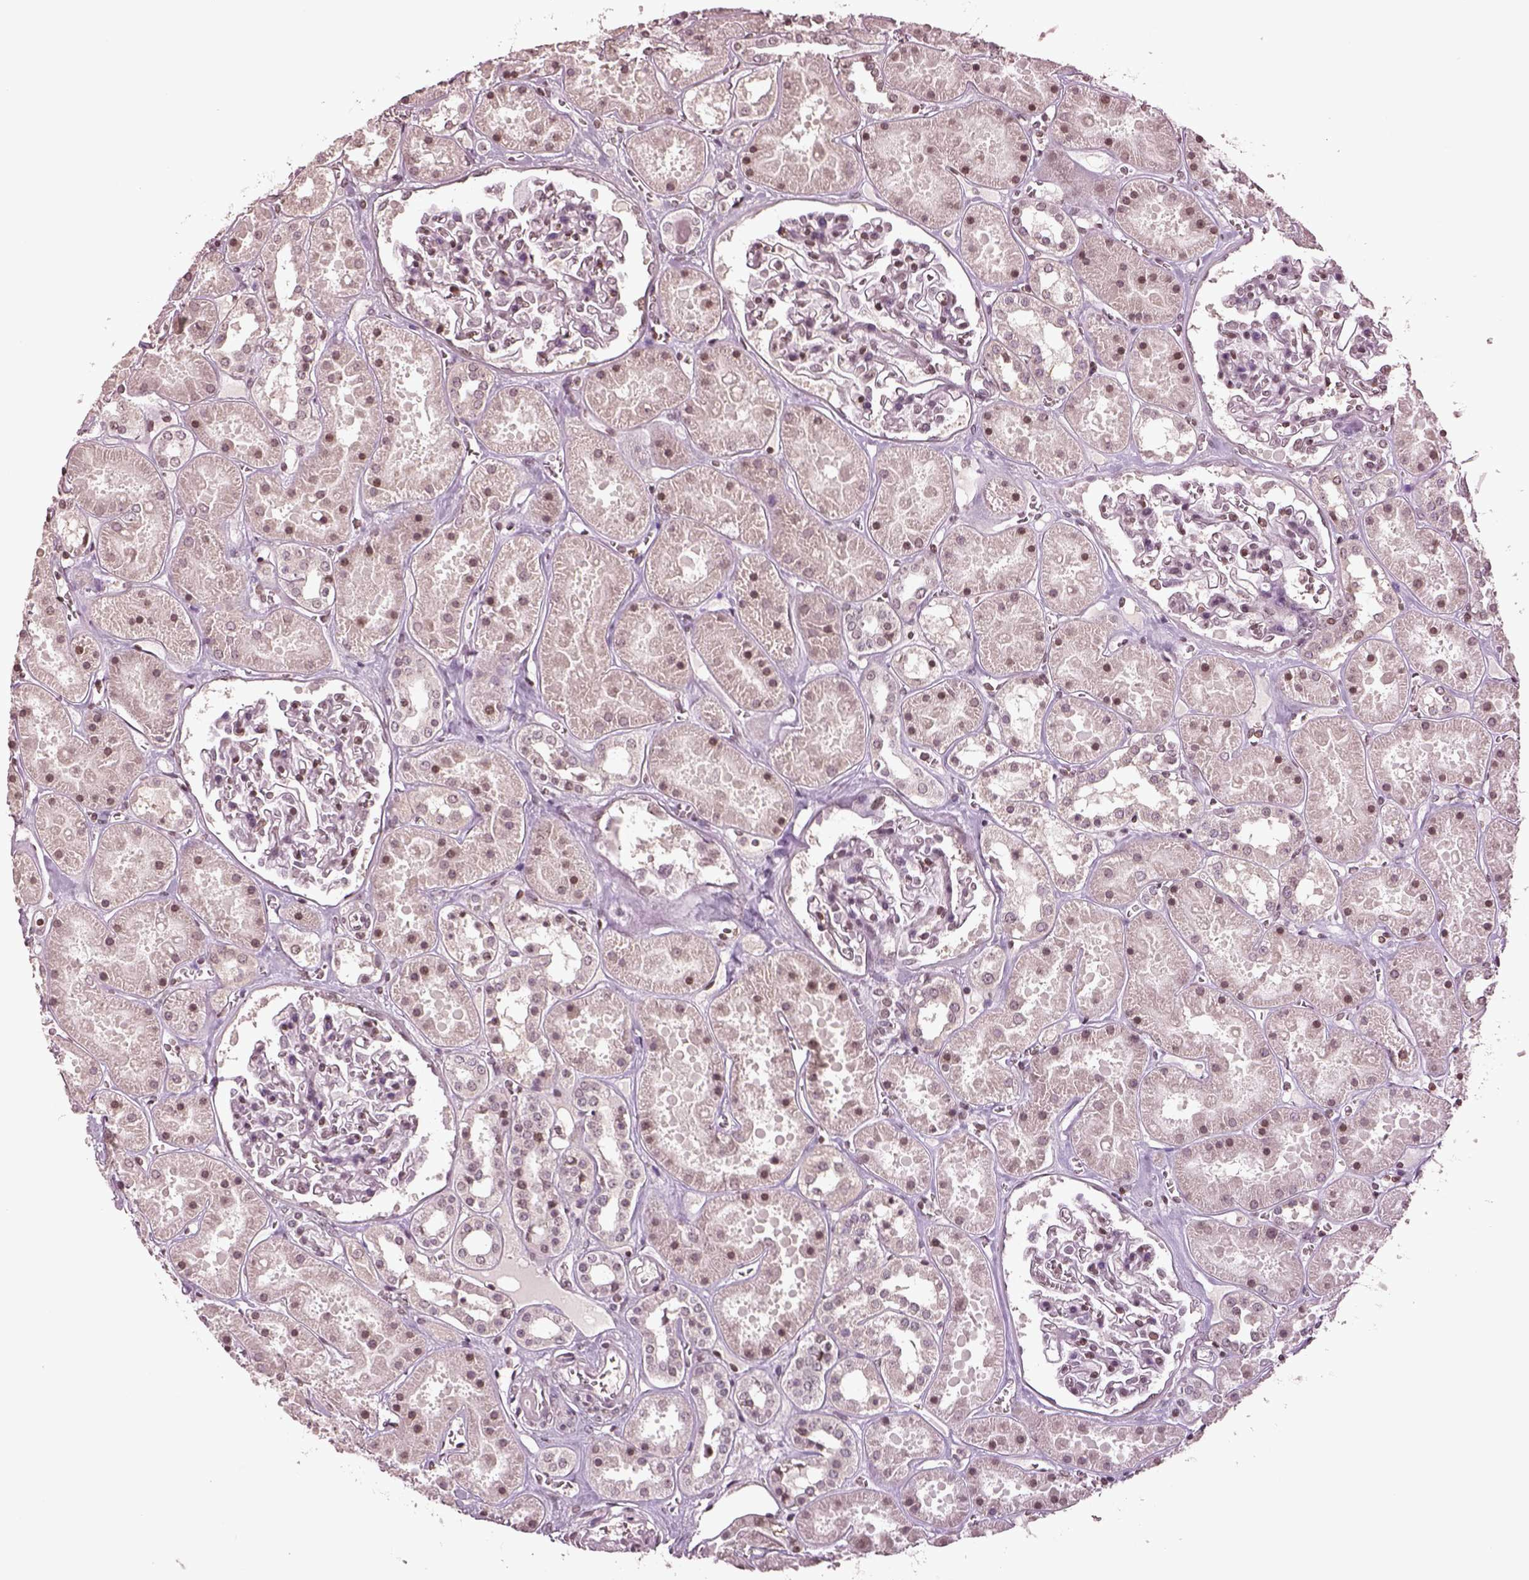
{"staining": {"intensity": "negative", "quantity": "none", "location": "none"}, "tissue": "kidney", "cell_type": "Cells in glomeruli", "image_type": "normal", "snomed": [{"axis": "morphology", "description": "Normal tissue, NOS"}, {"axis": "topography", "description": "Kidney"}], "caption": "Human kidney stained for a protein using immunohistochemistry (IHC) reveals no positivity in cells in glomeruli.", "gene": "GRM4", "patient": {"sex": "female", "age": 41}}